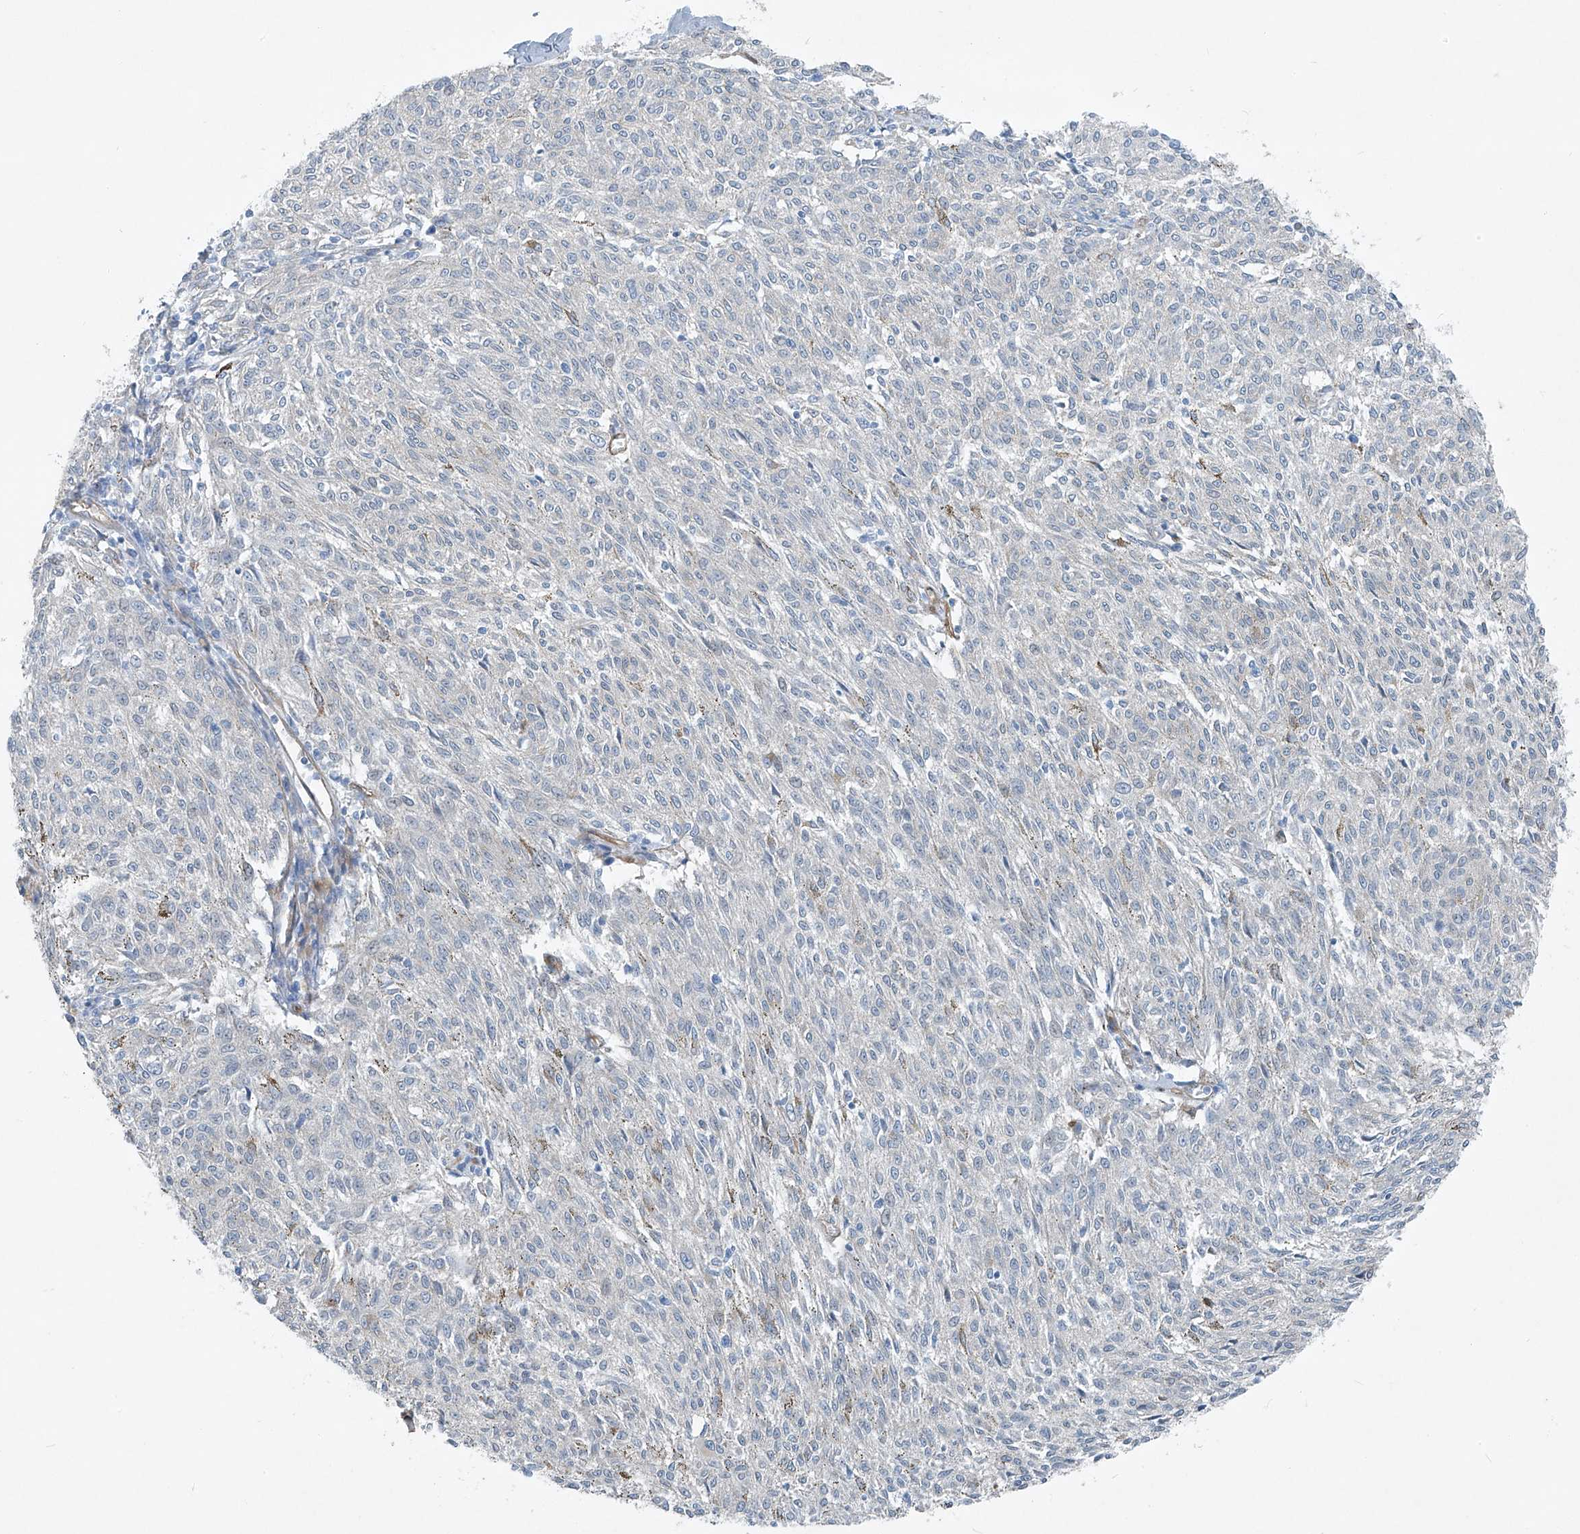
{"staining": {"intensity": "negative", "quantity": "none", "location": "none"}, "tissue": "melanoma", "cell_type": "Tumor cells", "image_type": "cancer", "snomed": [{"axis": "morphology", "description": "Malignant melanoma, NOS"}, {"axis": "topography", "description": "Skin"}], "caption": "DAB immunohistochemical staining of human melanoma demonstrates no significant staining in tumor cells.", "gene": "TNS2", "patient": {"sex": "female", "age": 72}}